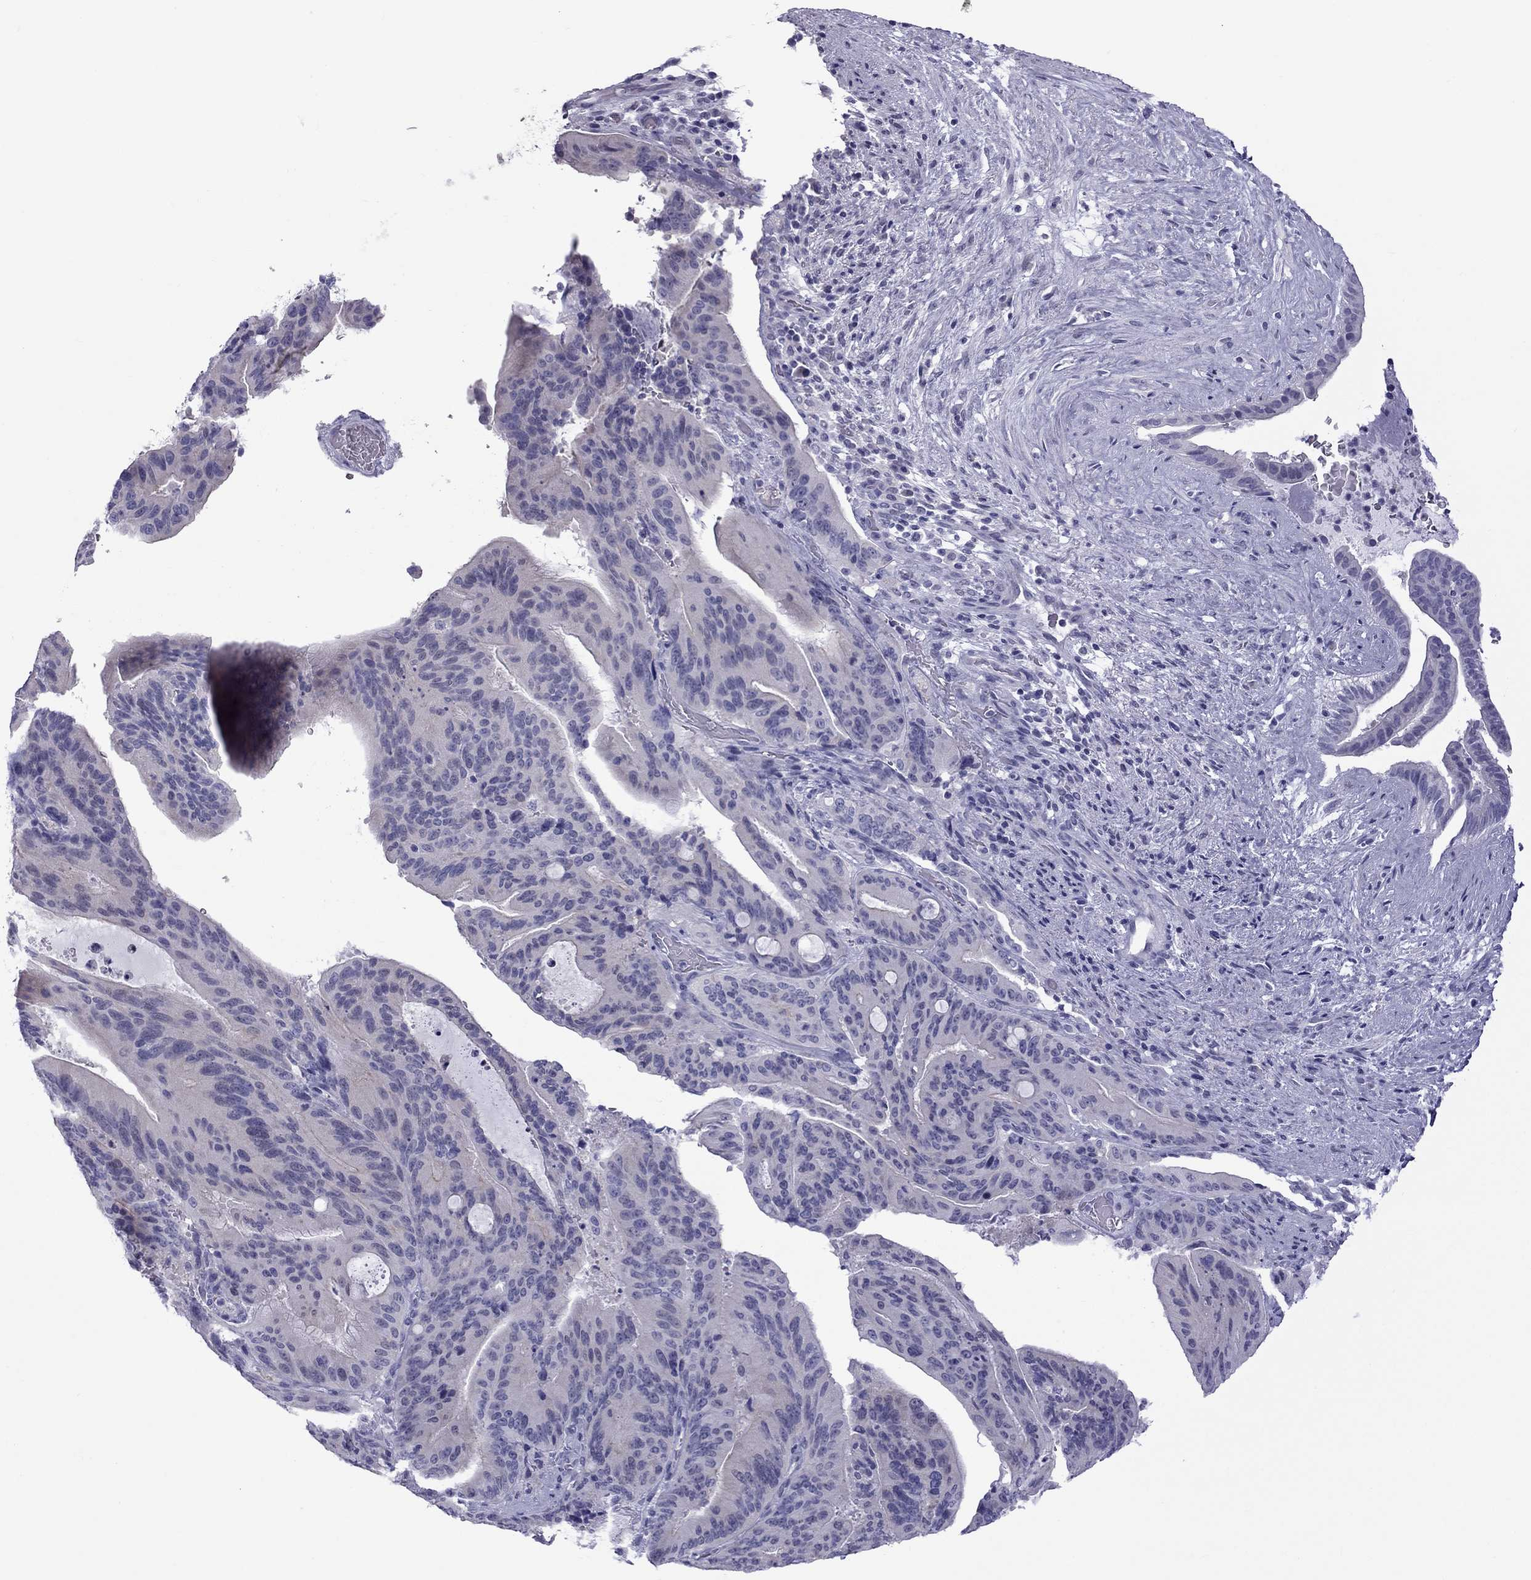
{"staining": {"intensity": "negative", "quantity": "none", "location": "none"}, "tissue": "liver cancer", "cell_type": "Tumor cells", "image_type": "cancer", "snomed": [{"axis": "morphology", "description": "Cholangiocarcinoma"}, {"axis": "topography", "description": "Liver"}], "caption": "Tumor cells show no significant protein expression in liver cancer.", "gene": "TEX14", "patient": {"sex": "female", "age": 73}}